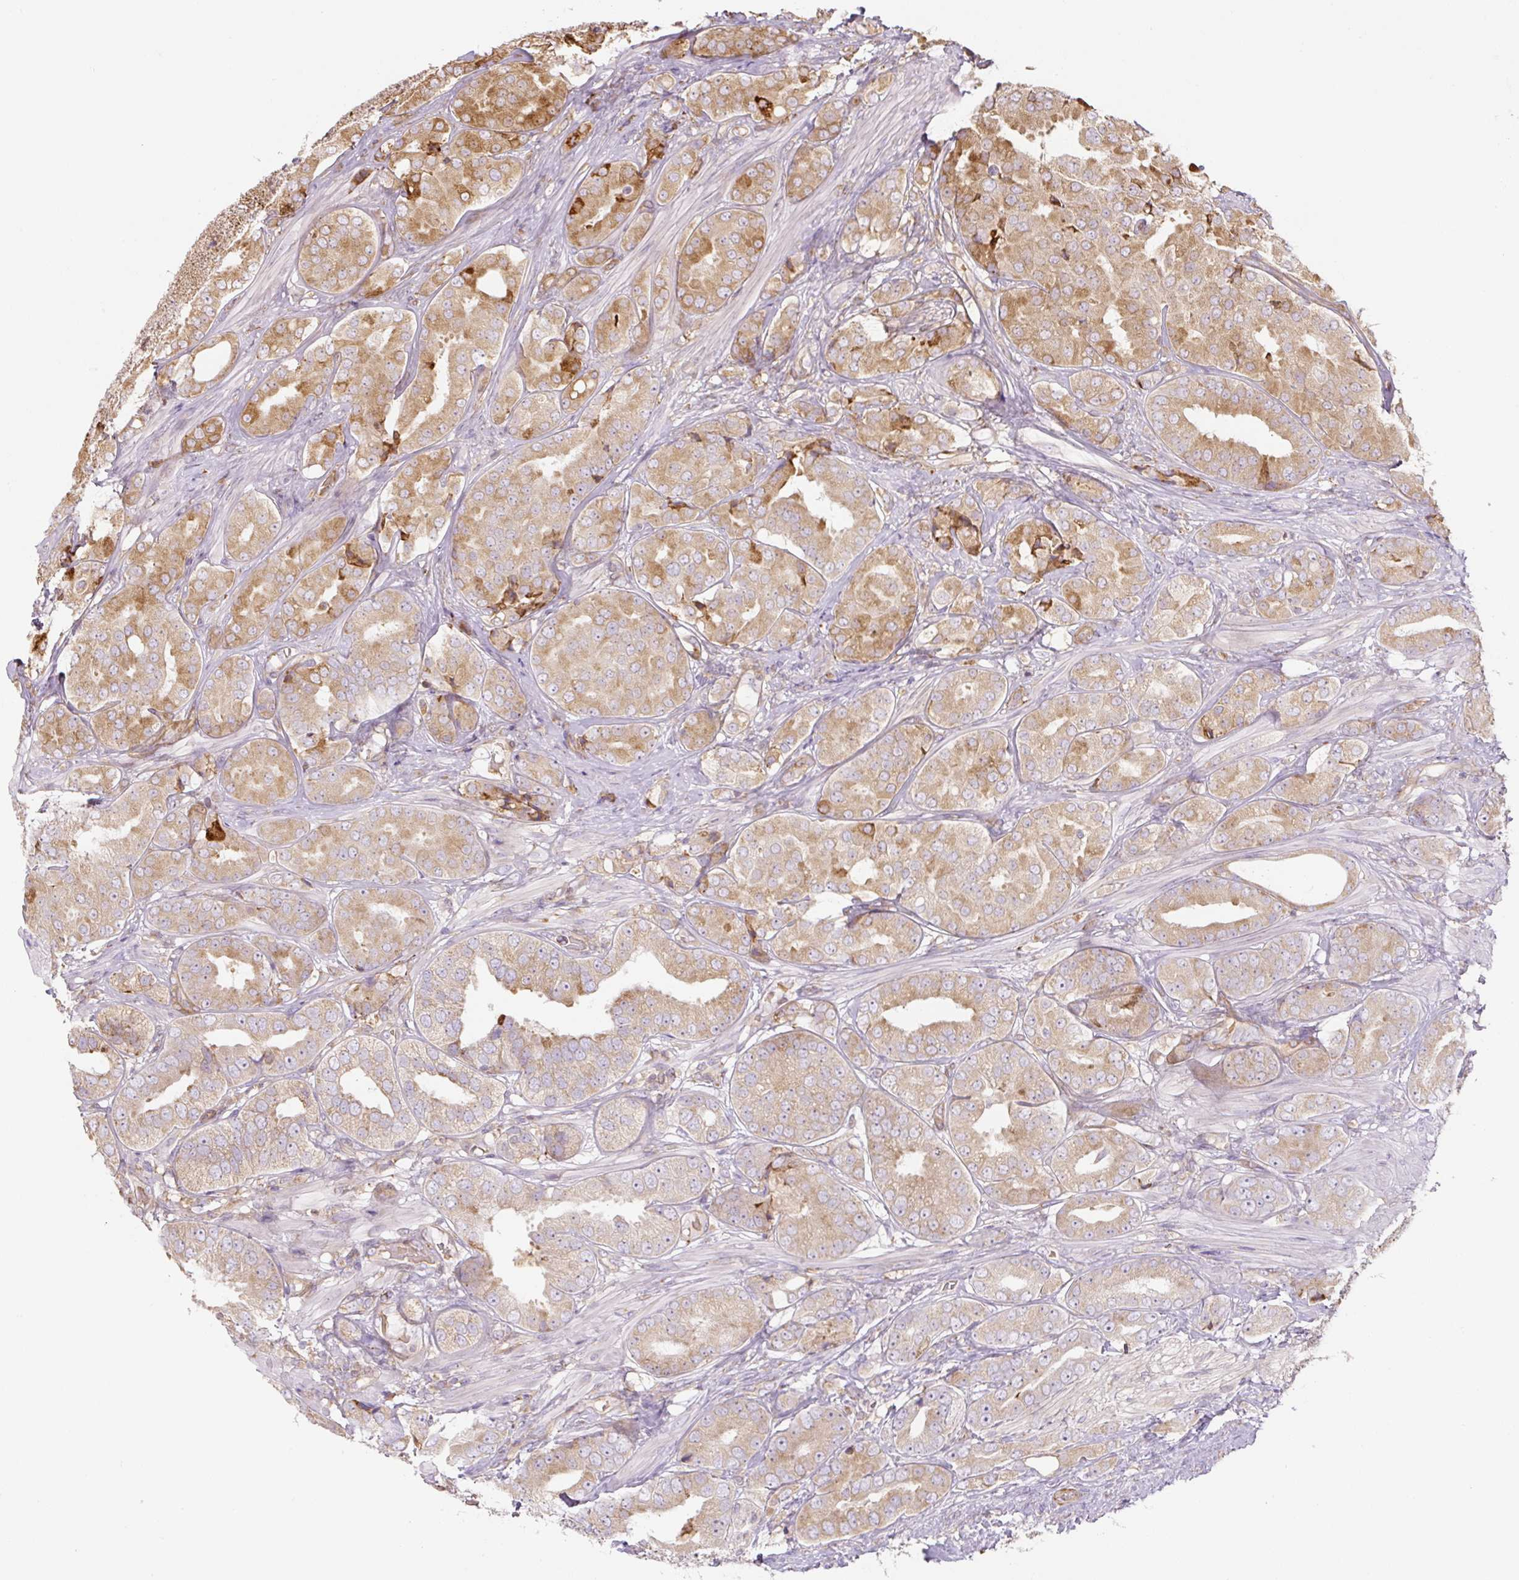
{"staining": {"intensity": "moderate", "quantity": ">75%", "location": "cytoplasmic/membranous"}, "tissue": "prostate cancer", "cell_type": "Tumor cells", "image_type": "cancer", "snomed": [{"axis": "morphology", "description": "Adenocarcinoma, High grade"}, {"axis": "topography", "description": "Prostate"}], "caption": "Brown immunohistochemical staining in adenocarcinoma (high-grade) (prostate) displays moderate cytoplasmic/membranous expression in about >75% of tumor cells. The protein is stained brown, and the nuclei are stained in blue (DAB (3,3'-diaminobenzidine) IHC with brightfield microscopy, high magnification).", "gene": "RASA1", "patient": {"sex": "male", "age": 63}}